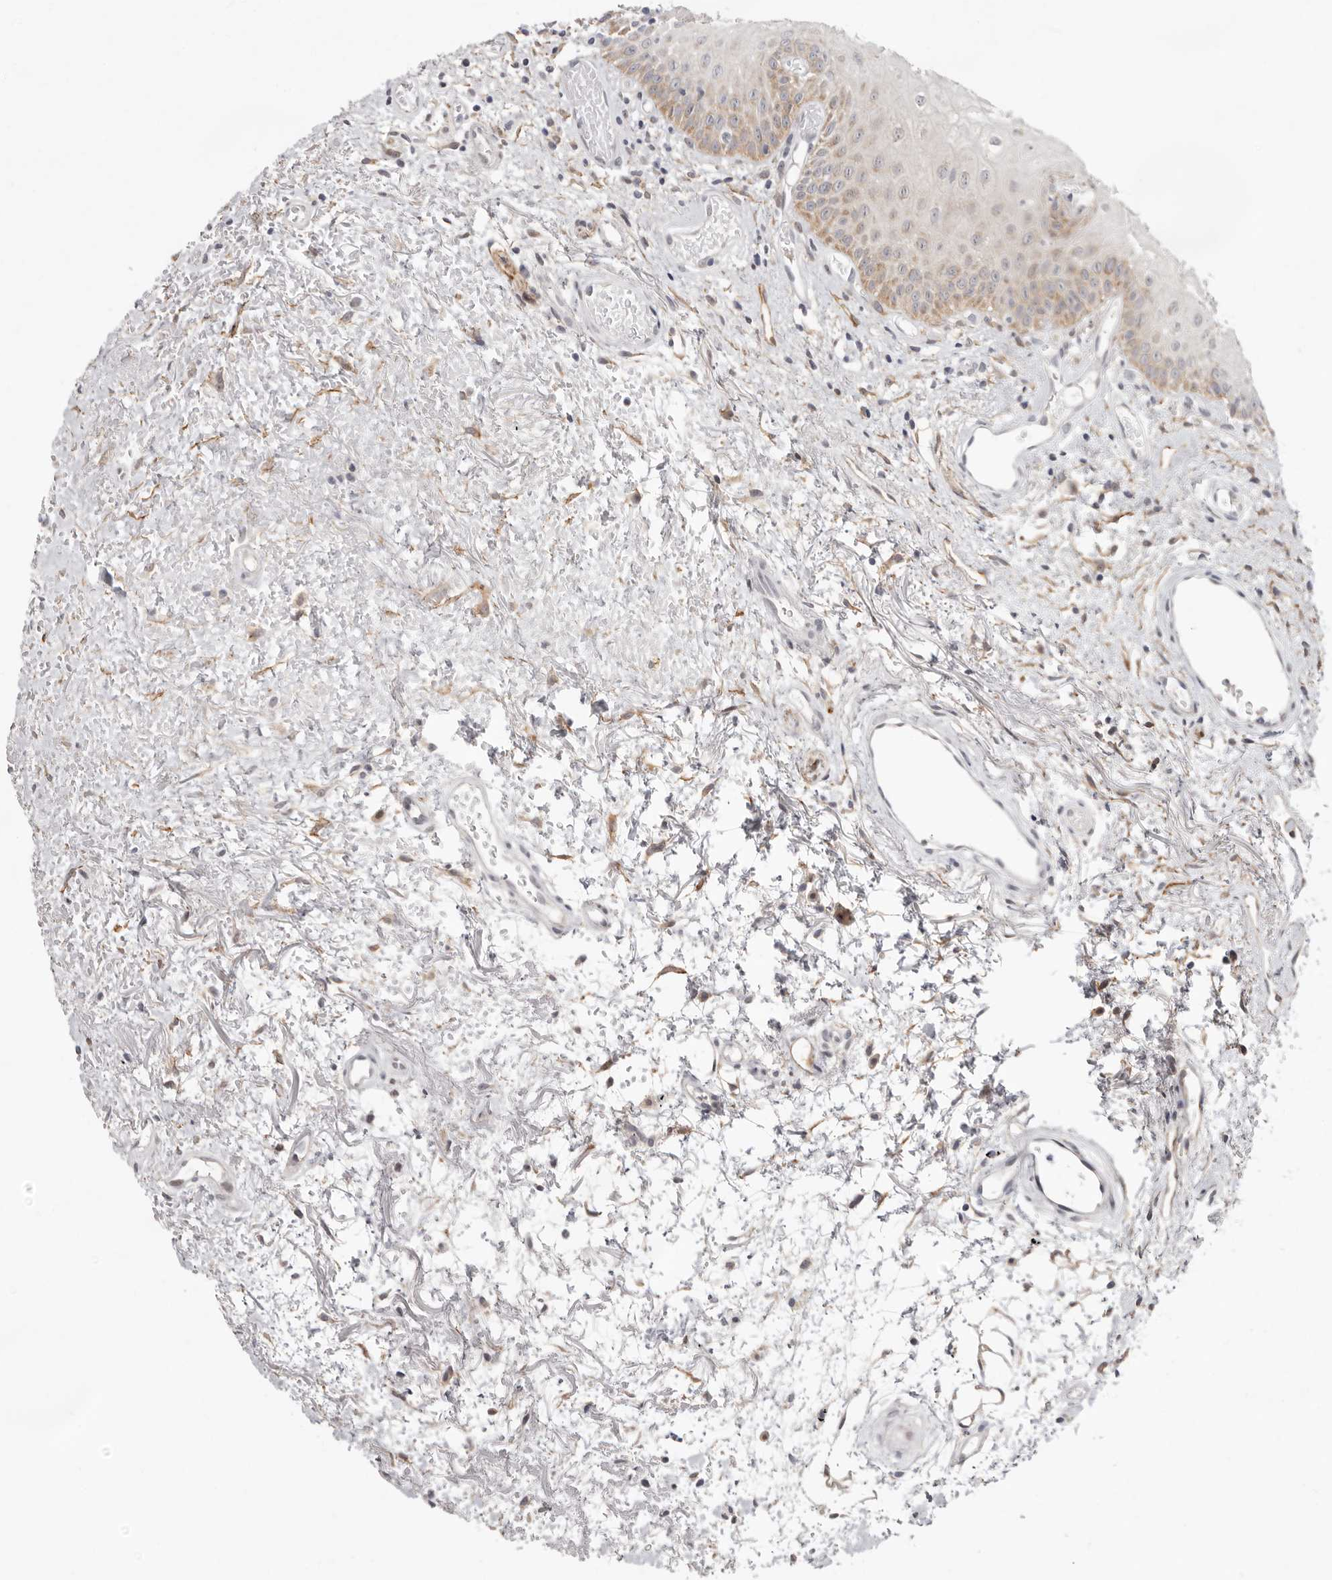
{"staining": {"intensity": "weak", "quantity": "<25%", "location": "cytoplasmic/membranous"}, "tissue": "oral mucosa", "cell_type": "Squamous epithelial cells", "image_type": "normal", "snomed": [{"axis": "morphology", "description": "Normal tissue, NOS"}, {"axis": "topography", "description": "Oral tissue"}], "caption": "A high-resolution histopathology image shows immunohistochemistry (IHC) staining of unremarkable oral mucosa, which displays no significant expression in squamous epithelial cells. (DAB (3,3'-diaminobenzidine) immunohistochemistry (IHC), high magnification).", "gene": "SZT2", "patient": {"sex": "male", "age": 52}}